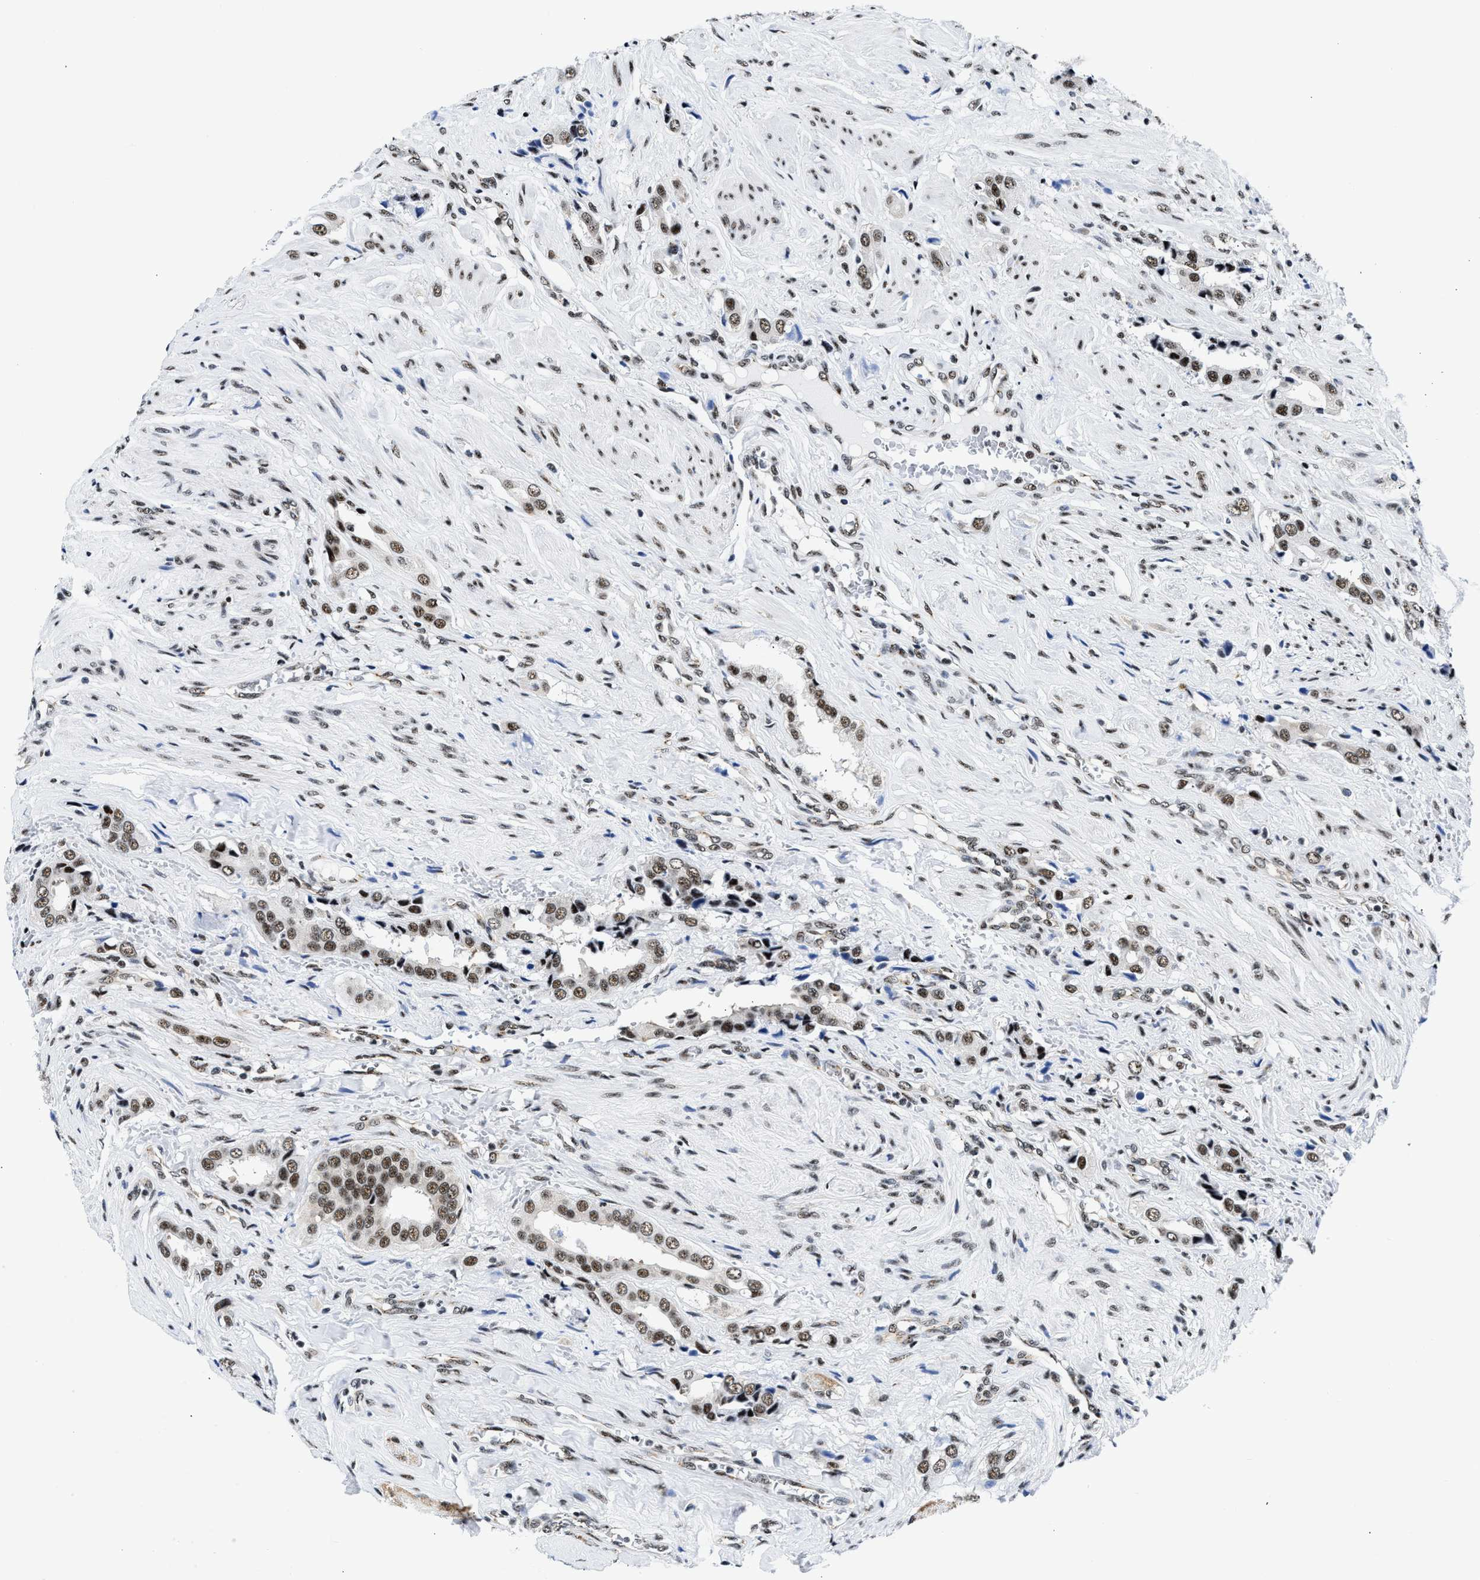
{"staining": {"intensity": "moderate", "quantity": ">75%", "location": "nuclear"}, "tissue": "prostate cancer", "cell_type": "Tumor cells", "image_type": "cancer", "snomed": [{"axis": "morphology", "description": "Adenocarcinoma, High grade"}, {"axis": "topography", "description": "Prostate"}], "caption": "Prostate cancer (adenocarcinoma (high-grade)) stained with immunohistochemistry reveals moderate nuclear staining in about >75% of tumor cells. The staining is performed using DAB brown chromogen to label protein expression. The nuclei are counter-stained blue using hematoxylin.", "gene": "RBM8A", "patient": {"sex": "male", "age": 52}}